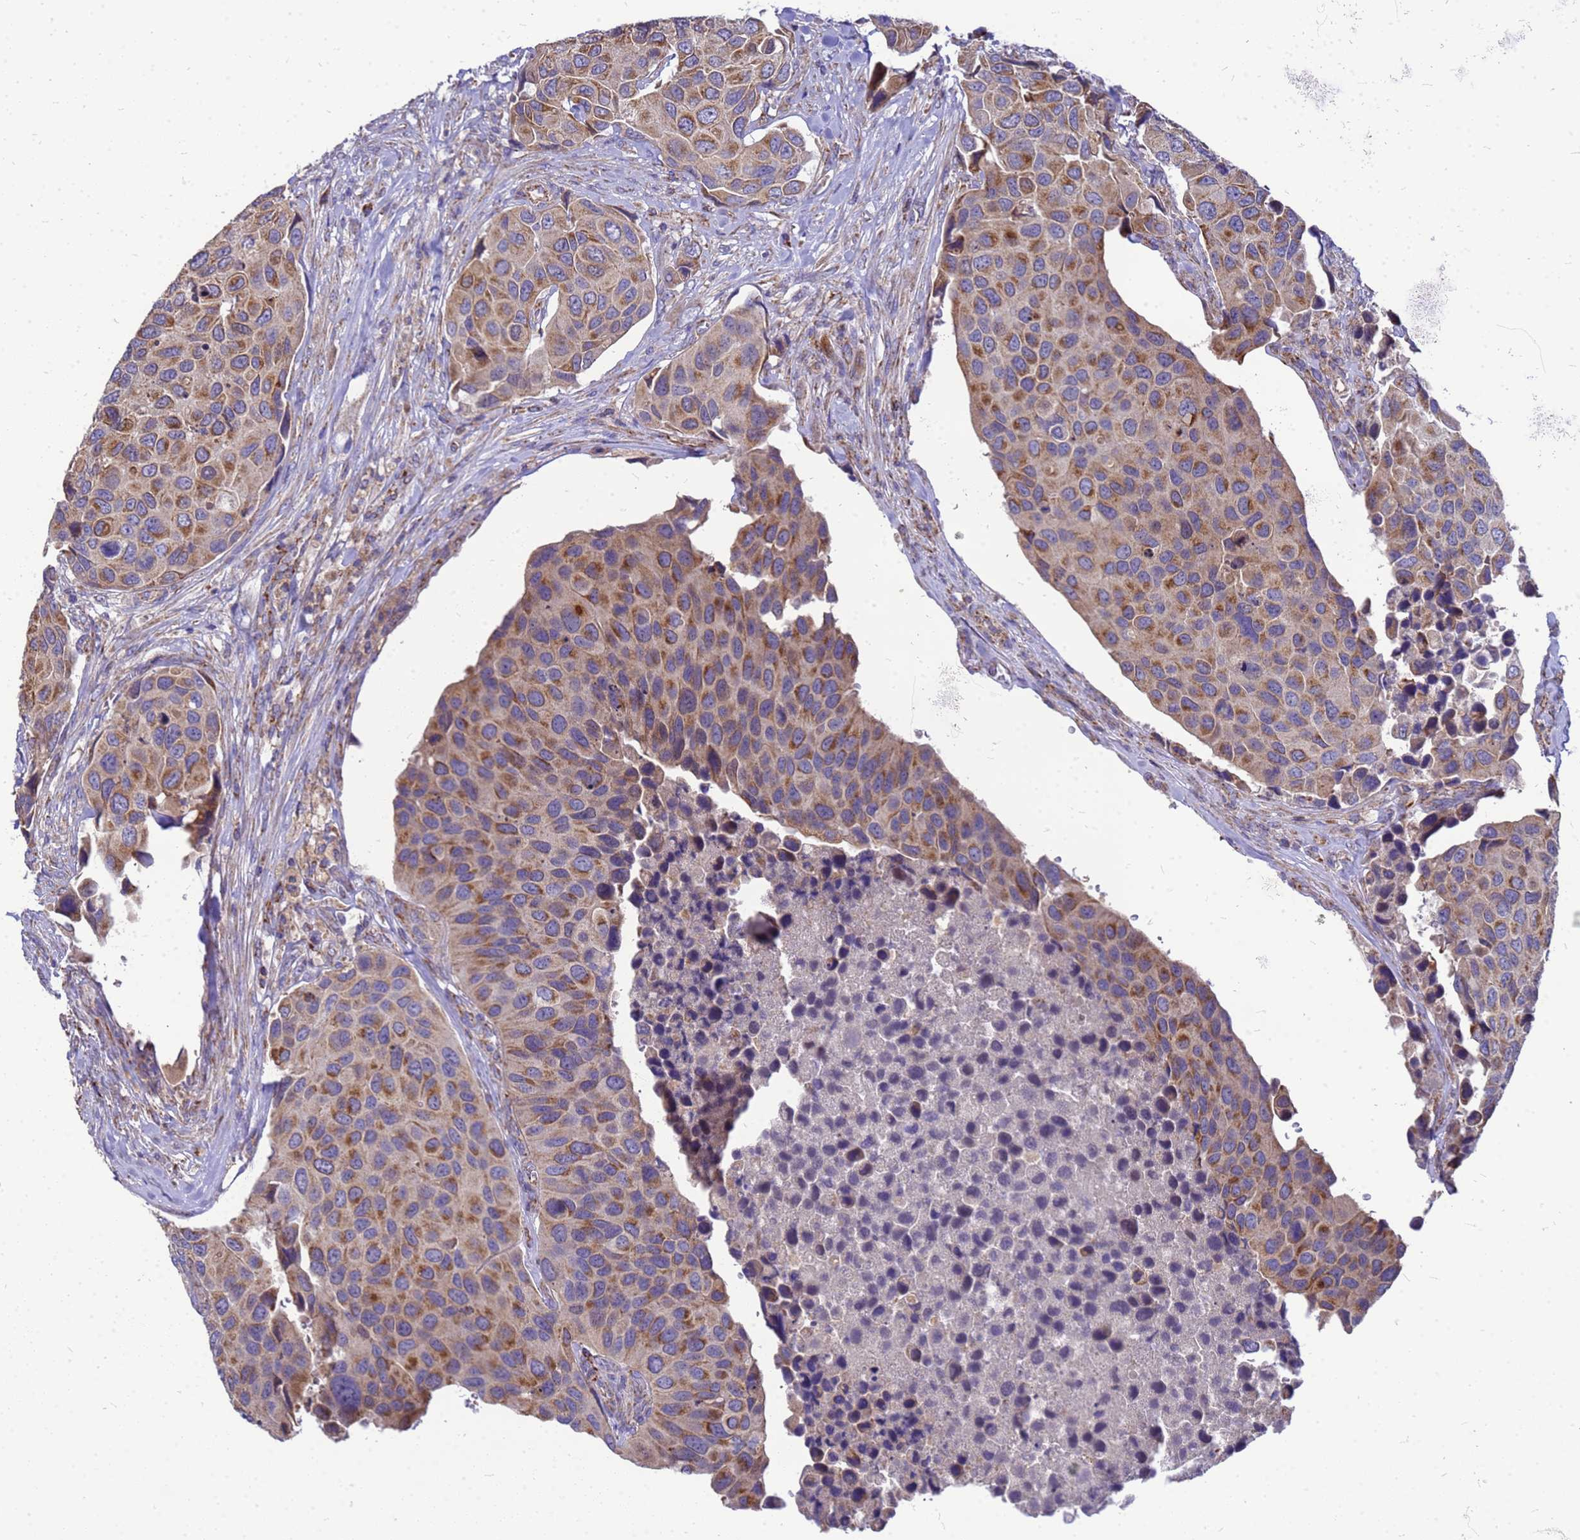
{"staining": {"intensity": "moderate", "quantity": "25%-75%", "location": "cytoplasmic/membranous"}, "tissue": "urothelial cancer", "cell_type": "Tumor cells", "image_type": "cancer", "snomed": [{"axis": "morphology", "description": "Urothelial carcinoma, High grade"}, {"axis": "topography", "description": "Urinary bladder"}], "caption": "Immunohistochemistry photomicrograph of urothelial carcinoma (high-grade) stained for a protein (brown), which demonstrates medium levels of moderate cytoplasmic/membranous staining in approximately 25%-75% of tumor cells.", "gene": "CMC4", "patient": {"sex": "male", "age": 74}}